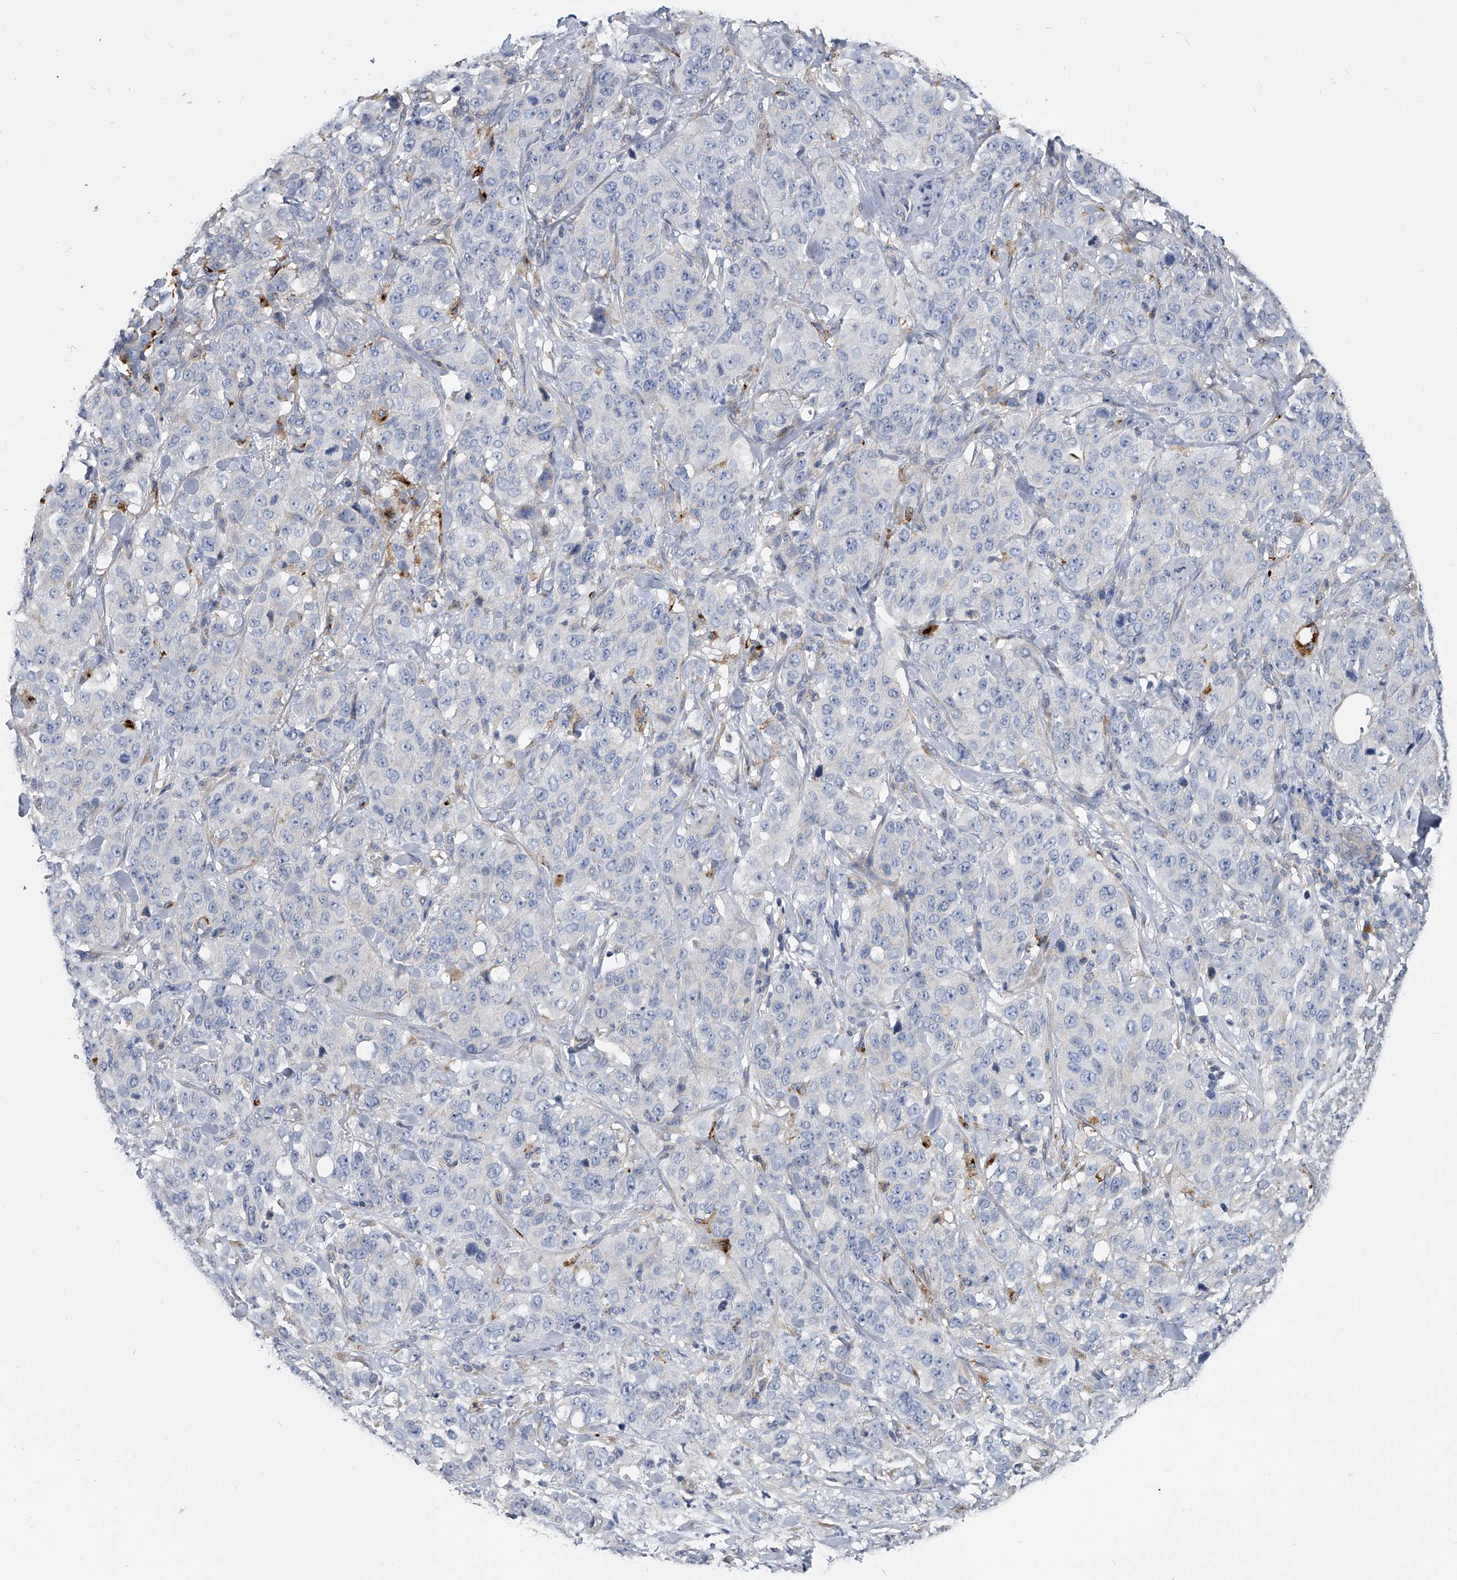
{"staining": {"intensity": "negative", "quantity": "none", "location": "none"}, "tissue": "stomach cancer", "cell_type": "Tumor cells", "image_type": "cancer", "snomed": [{"axis": "morphology", "description": "Adenocarcinoma, NOS"}, {"axis": "topography", "description": "Stomach"}], "caption": "DAB immunohistochemical staining of stomach cancer exhibits no significant positivity in tumor cells.", "gene": "SPP1", "patient": {"sex": "male", "age": 48}}